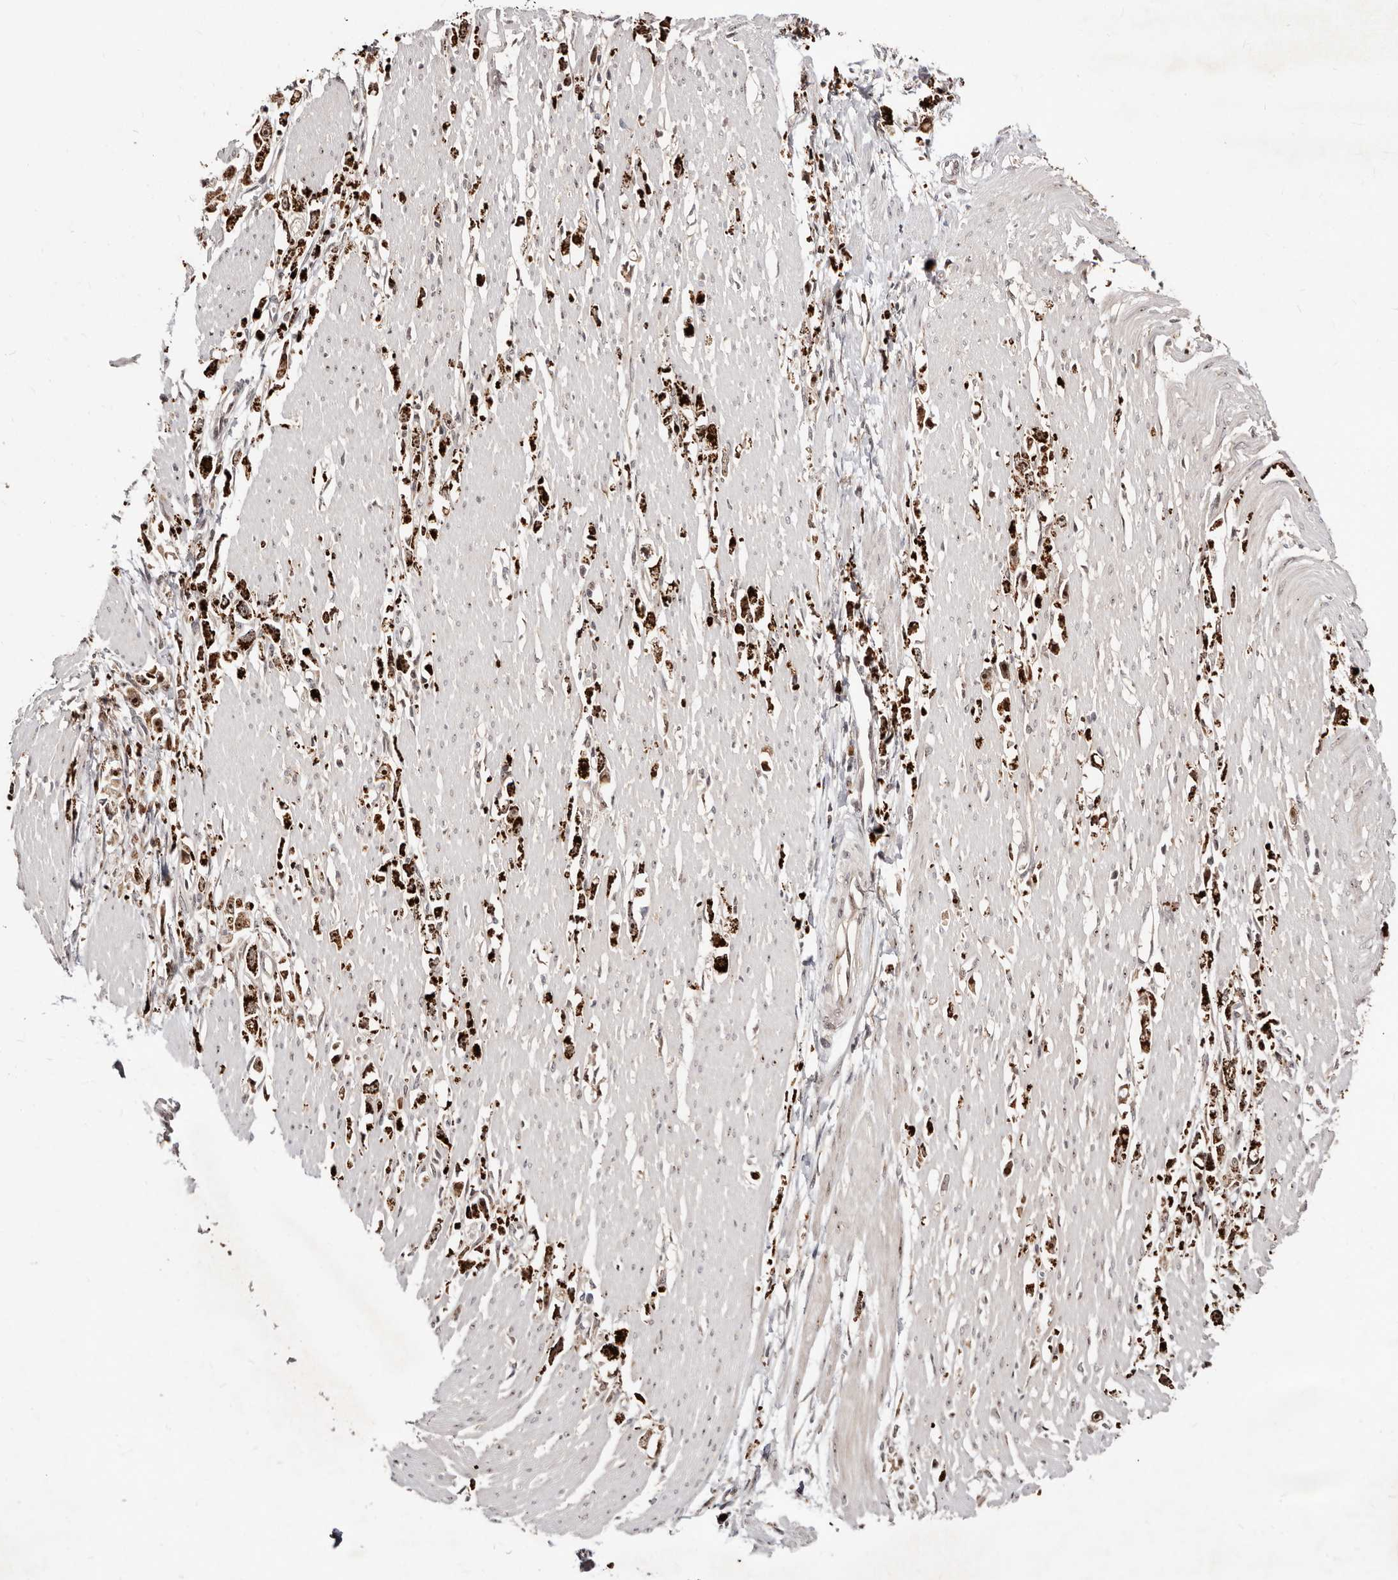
{"staining": {"intensity": "strong", "quantity": ">75%", "location": "cytoplasmic/membranous"}, "tissue": "stomach cancer", "cell_type": "Tumor cells", "image_type": "cancer", "snomed": [{"axis": "morphology", "description": "Adenocarcinoma, NOS"}, {"axis": "topography", "description": "Stomach"}], "caption": "Stomach adenocarcinoma stained with immunohistochemistry (IHC) exhibits strong cytoplasmic/membranous positivity in approximately >75% of tumor cells. Ihc stains the protein in brown and the nuclei are stained blue.", "gene": "APOL6", "patient": {"sex": "female", "age": 59}}